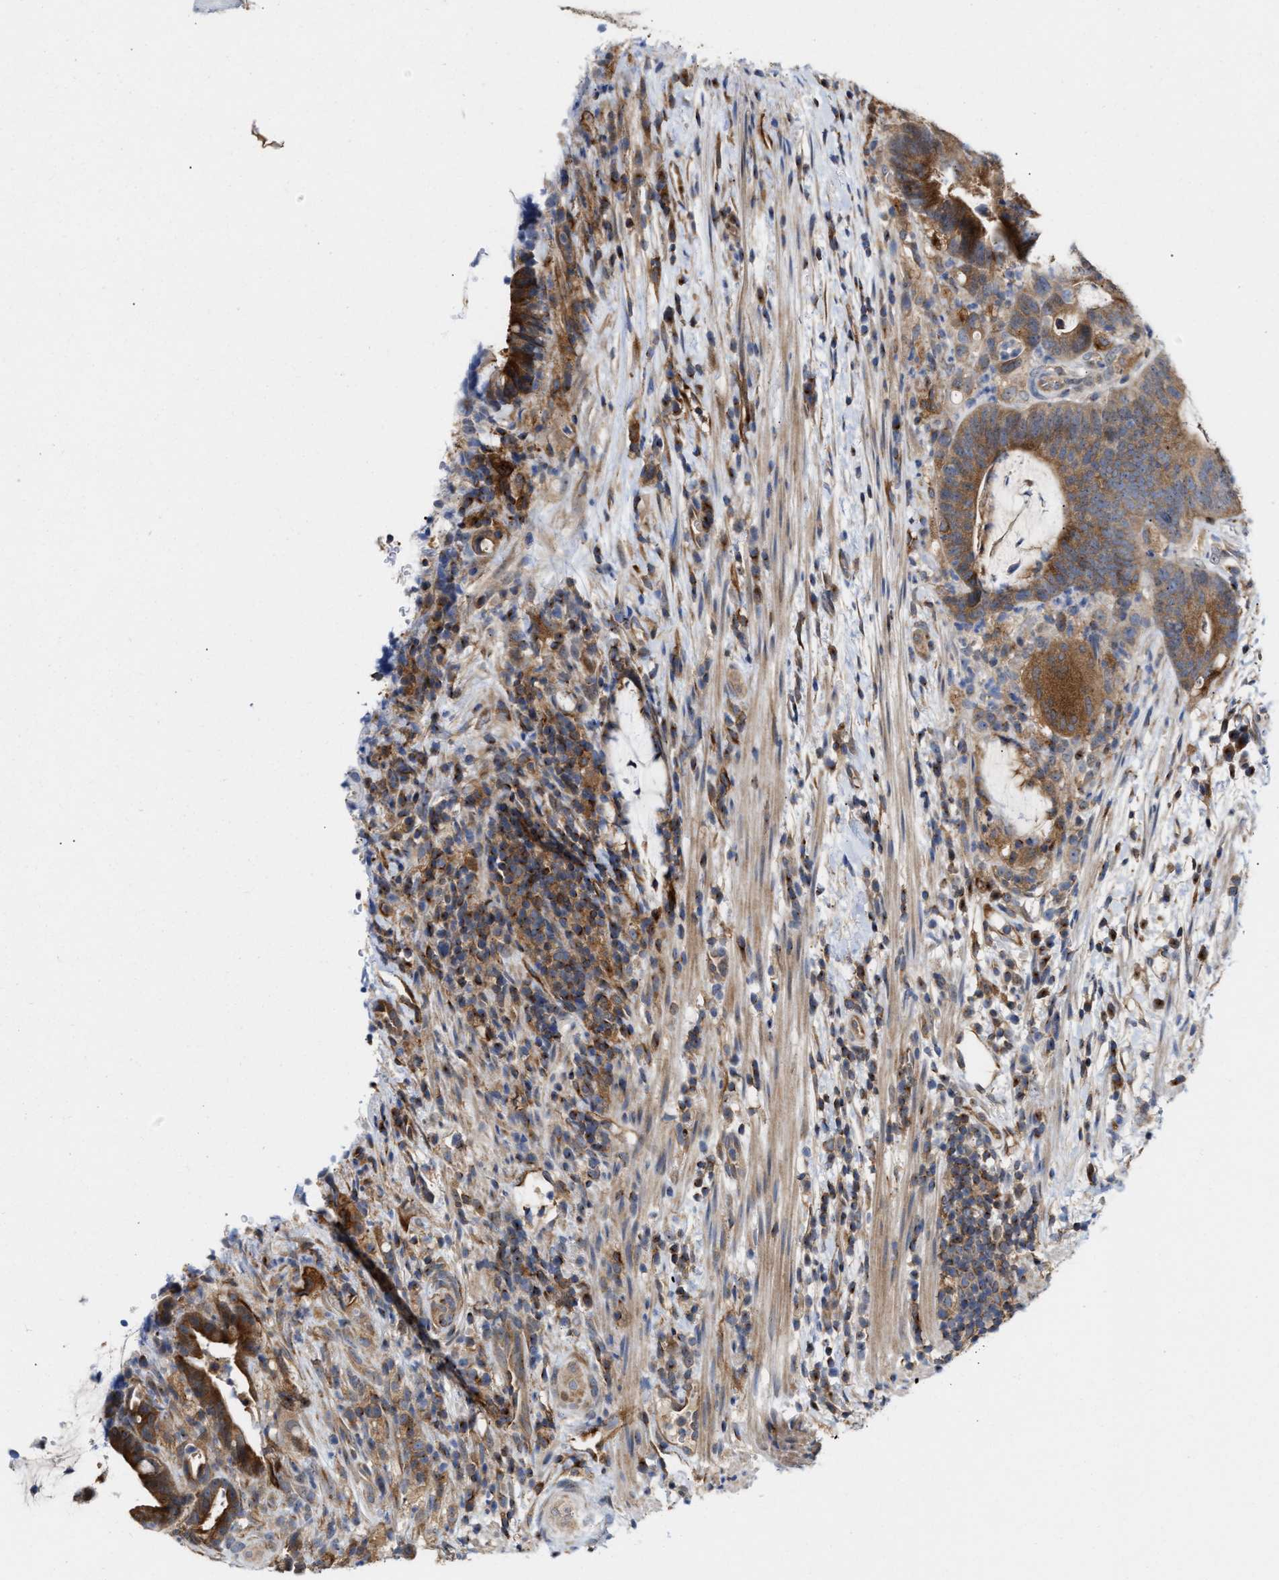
{"staining": {"intensity": "moderate", "quantity": ">75%", "location": "cytoplasmic/membranous"}, "tissue": "colorectal cancer", "cell_type": "Tumor cells", "image_type": "cancer", "snomed": [{"axis": "morphology", "description": "Adenocarcinoma, NOS"}, {"axis": "topography", "description": "Colon"}], "caption": "Colorectal adenocarcinoma stained with immunohistochemistry (IHC) exhibits moderate cytoplasmic/membranous positivity in about >75% of tumor cells.", "gene": "BBLN", "patient": {"sex": "female", "age": 66}}